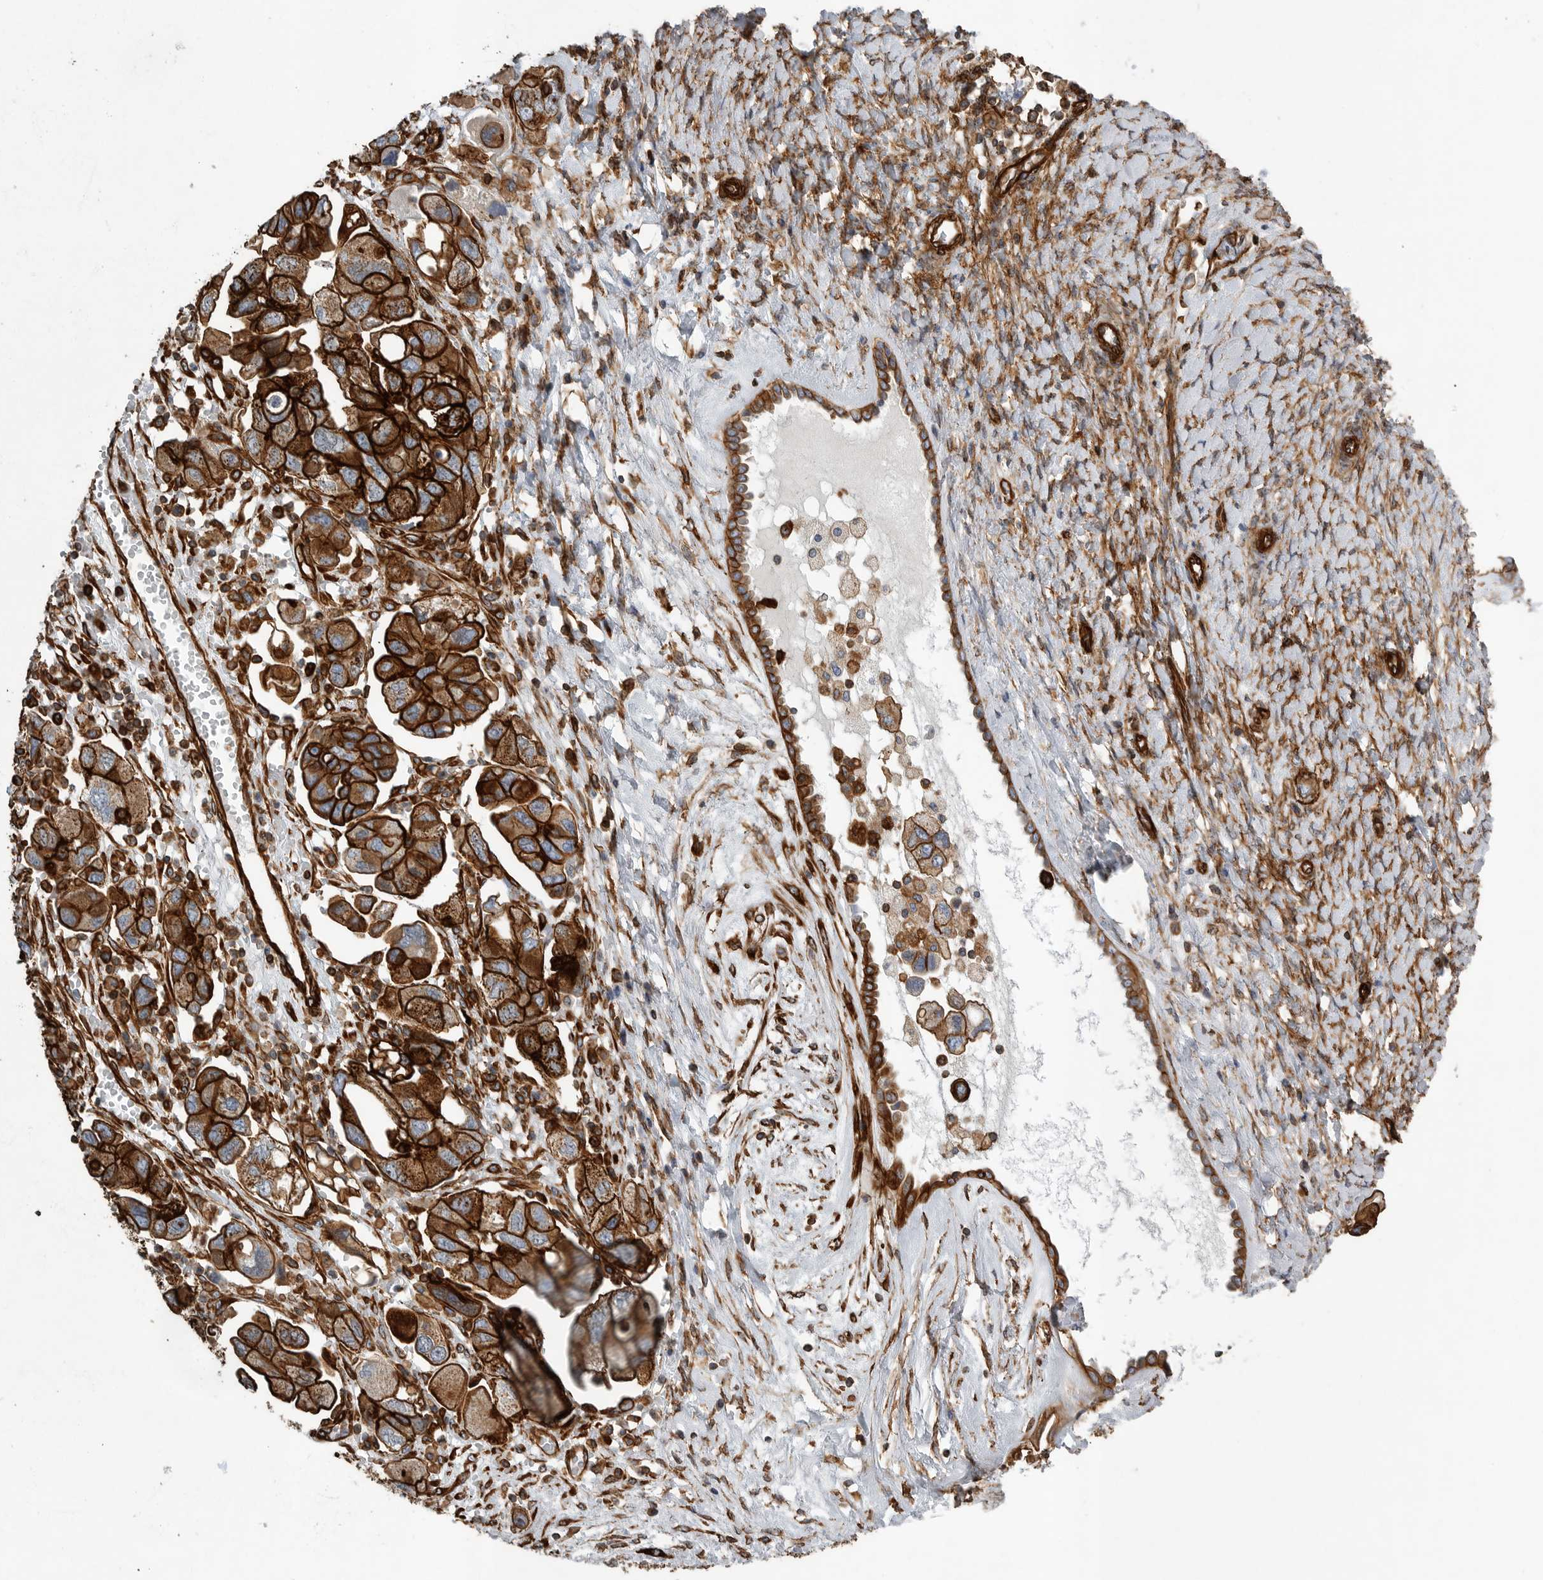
{"staining": {"intensity": "strong", "quantity": ">75%", "location": "cytoplasmic/membranous"}, "tissue": "ovarian cancer", "cell_type": "Tumor cells", "image_type": "cancer", "snomed": [{"axis": "morphology", "description": "Carcinoma, NOS"}, {"axis": "morphology", "description": "Cystadenocarcinoma, serous, NOS"}, {"axis": "topography", "description": "Ovary"}], "caption": "About >75% of tumor cells in human serous cystadenocarcinoma (ovarian) display strong cytoplasmic/membranous protein expression as visualized by brown immunohistochemical staining.", "gene": "PLEC", "patient": {"sex": "female", "age": 69}}